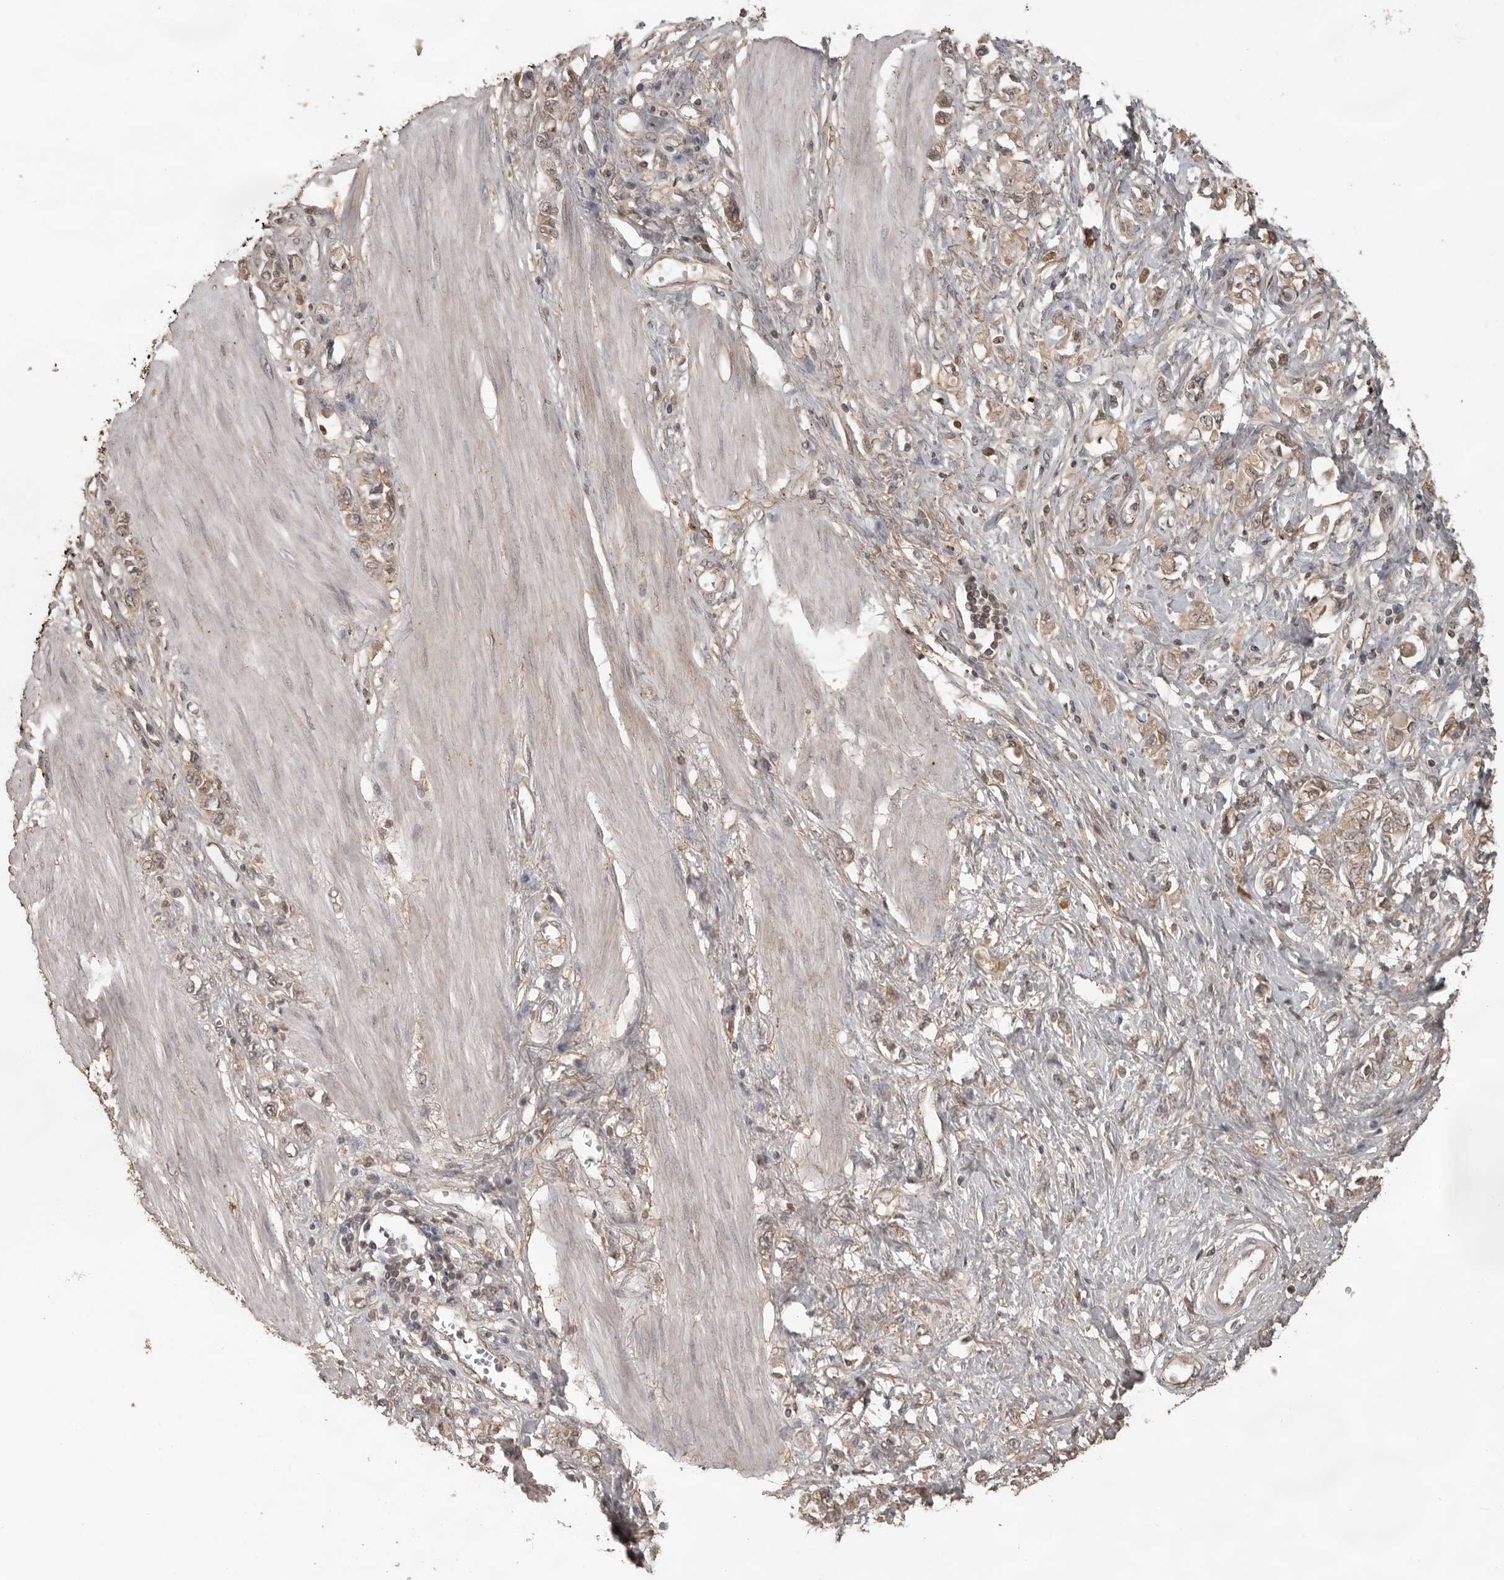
{"staining": {"intensity": "weak", "quantity": "25%-75%", "location": "cytoplasmic/membranous"}, "tissue": "stomach cancer", "cell_type": "Tumor cells", "image_type": "cancer", "snomed": [{"axis": "morphology", "description": "Adenocarcinoma, NOS"}, {"axis": "topography", "description": "Stomach"}], "caption": "Tumor cells demonstrate weak cytoplasmic/membranous staining in approximately 25%-75% of cells in stomach cancer (adenocarcinoma).", "gene": "CTF1", "patient": {"sex": "female", "age": 76}}